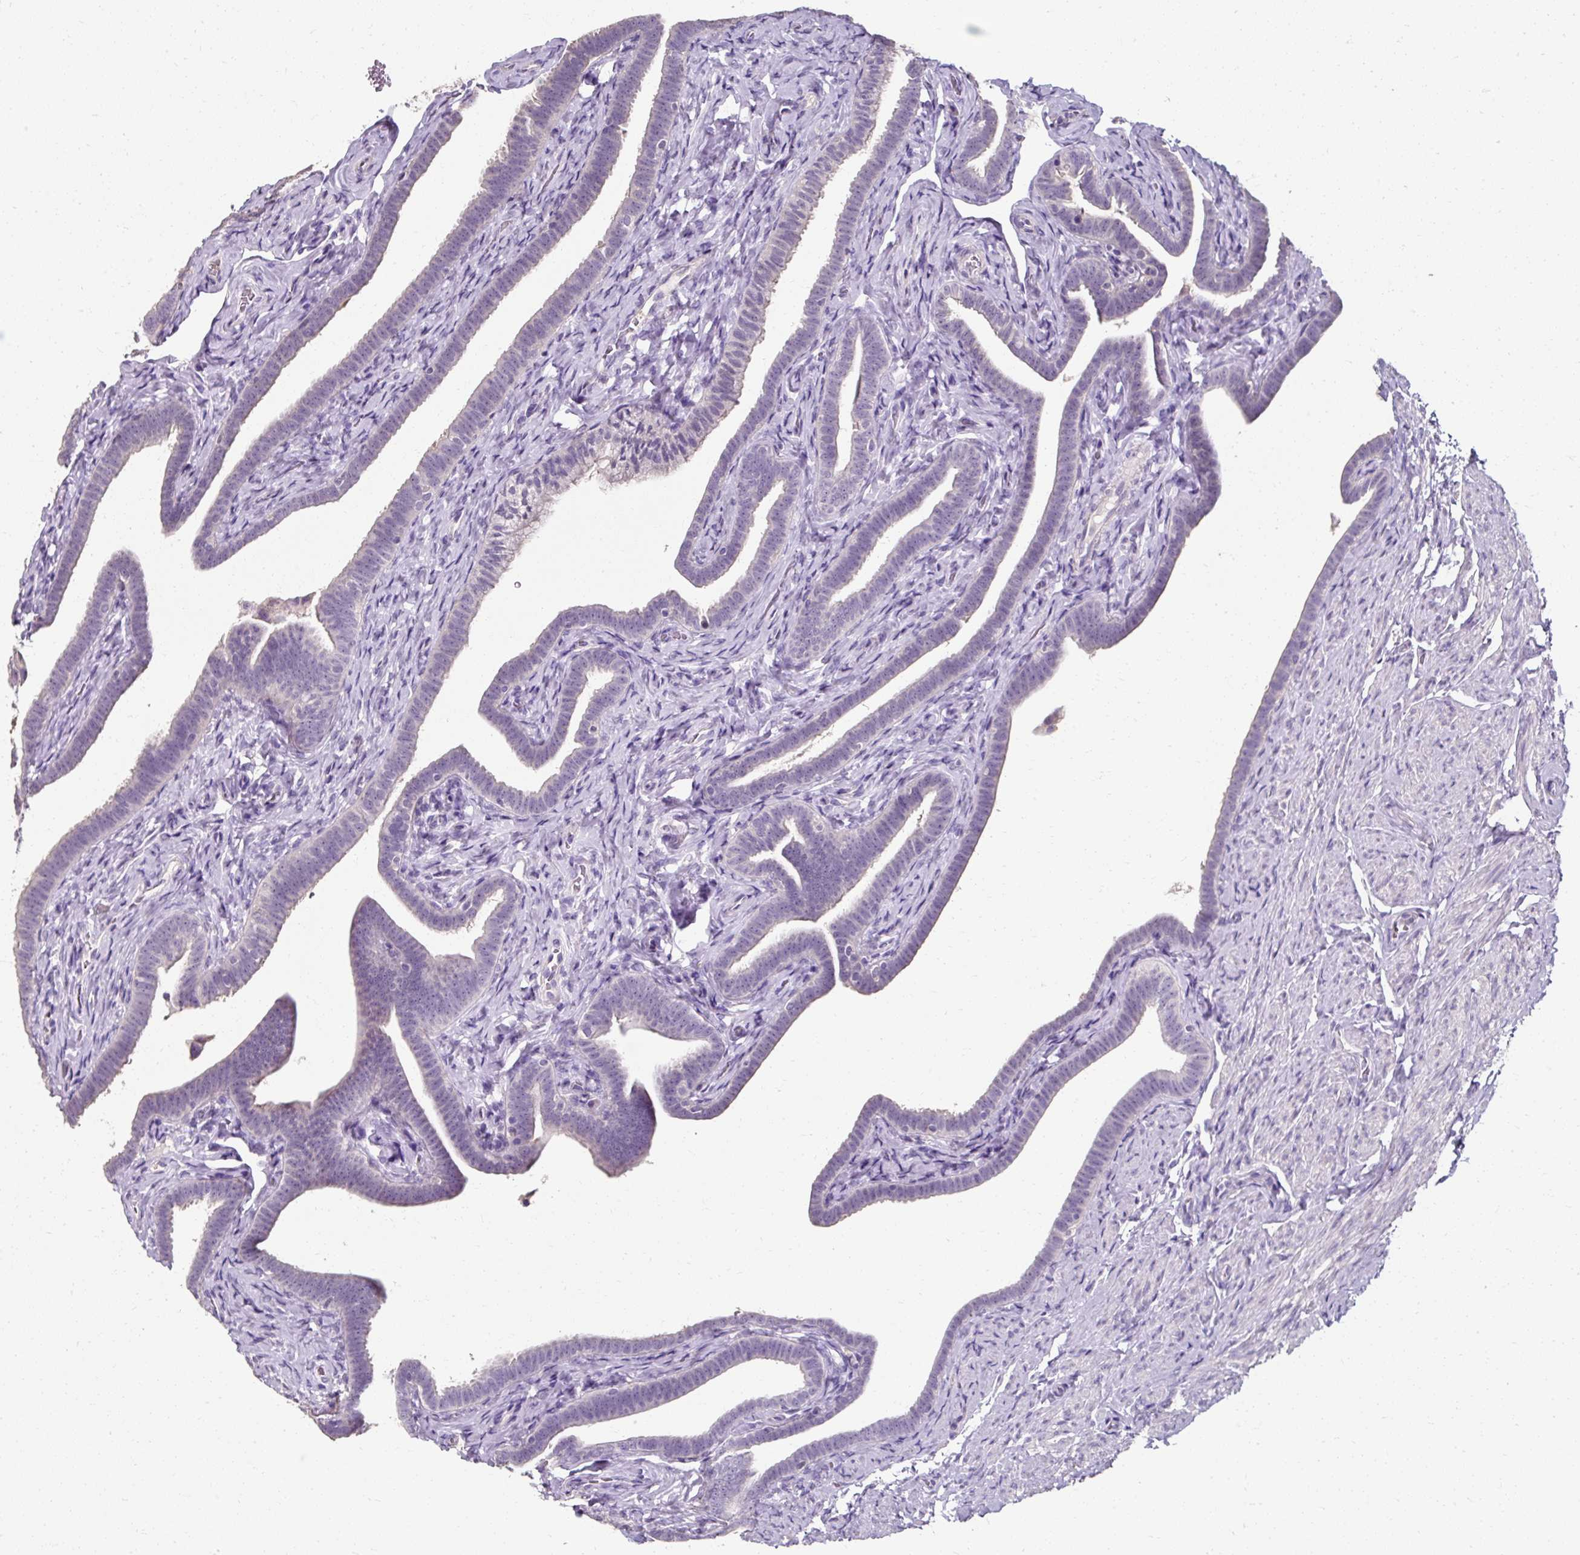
{"staining": {"intensity": "negative", "quantity": "none", "location": "none"}, "tissue": "fallopian tube", "cell_type": "Glandular cells", "image_type": "normal", "snomed": [{"axis": "morphology", "description": "Normal tissue, NOS"}, {"axis": "topography", "description": "Fallopian tube"}], "caption": "DAB immunohistochemical staining of normal fallopian tube shows no significant positivity in glandular cells.", "gene": "KLHL24", "patient": {"sex": "female", "age": 69}}